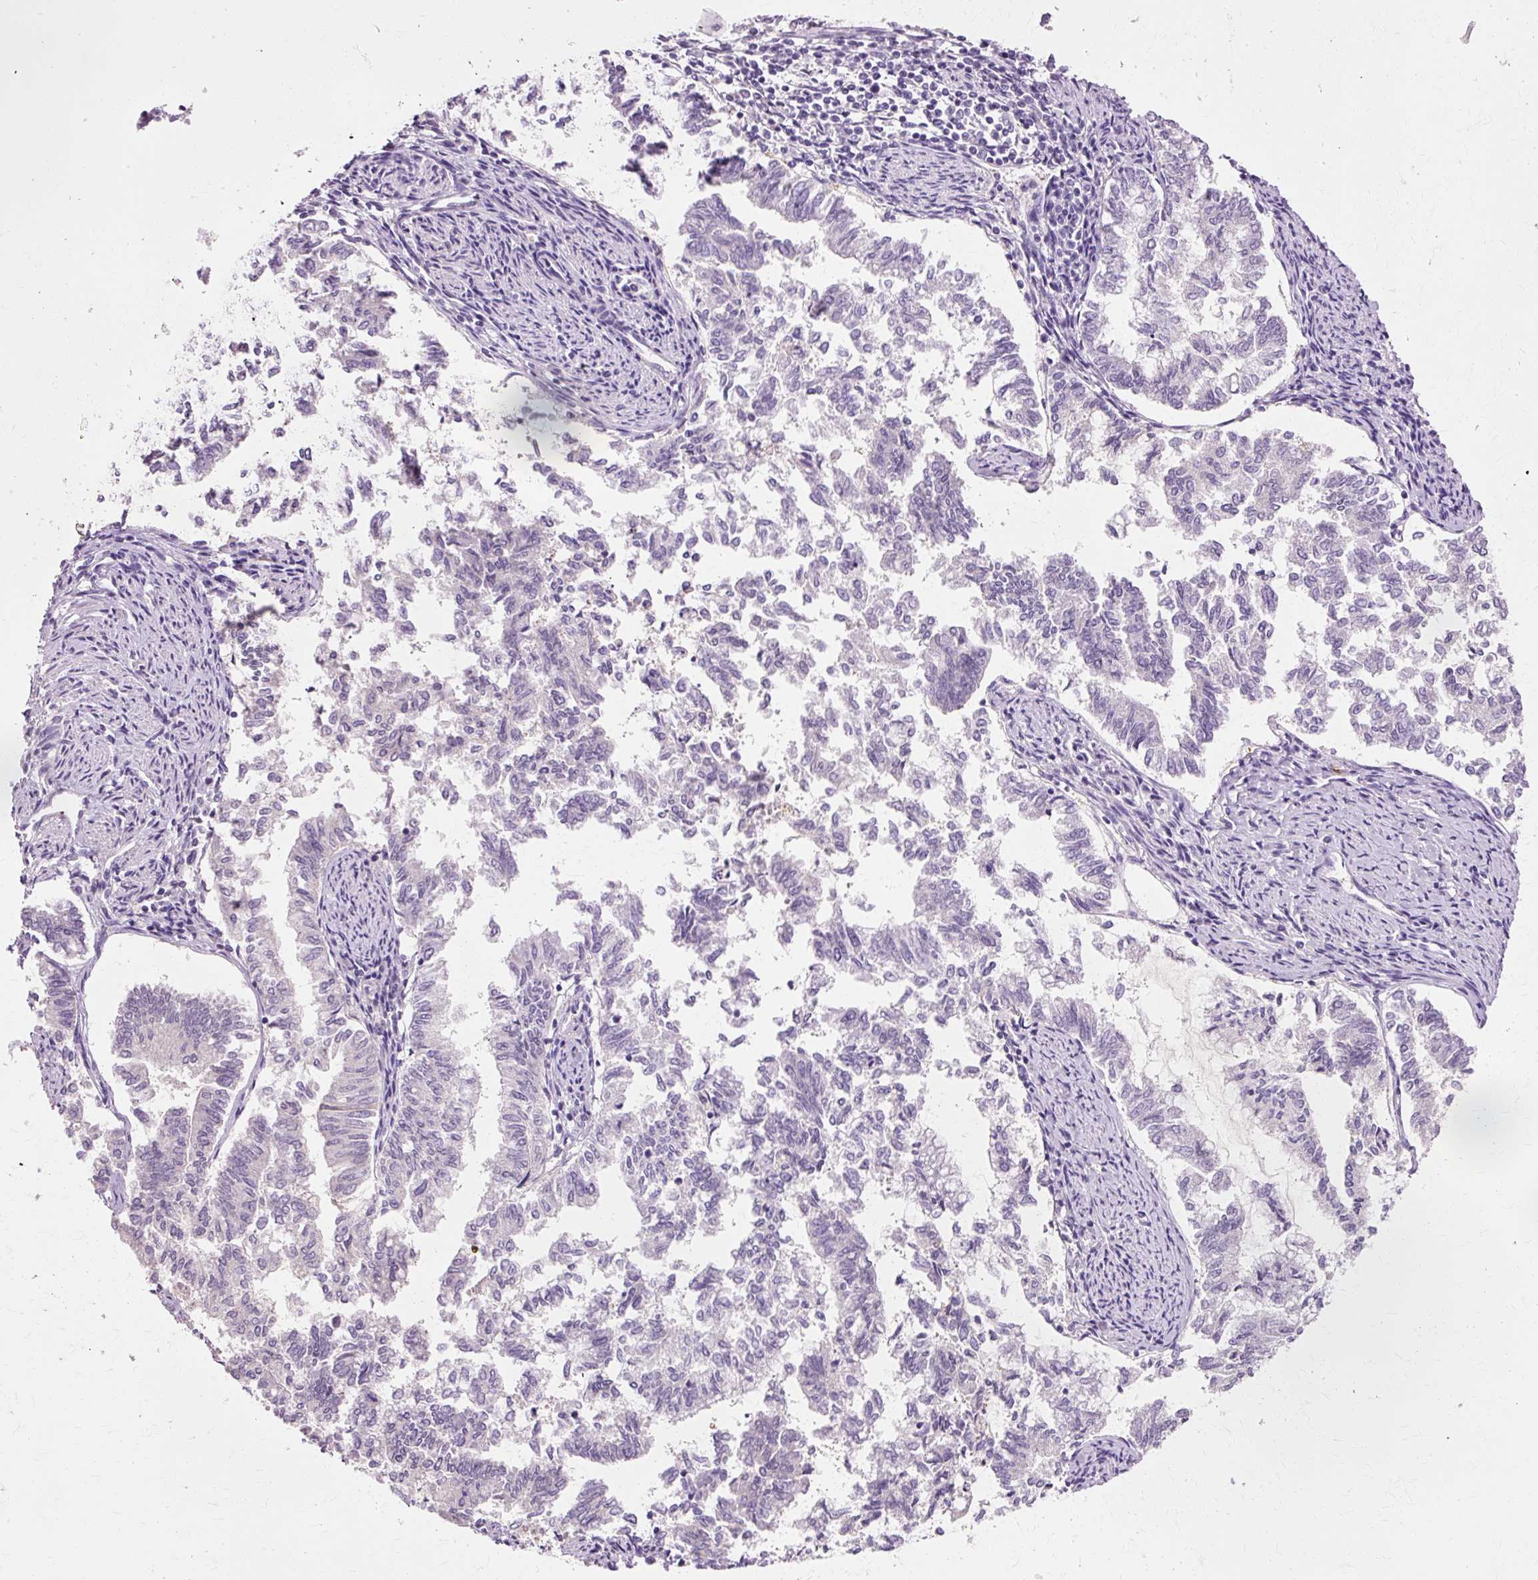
{"staining": {"intensity": "negative", "quantity": "none", "location": "none"}, "tissue": "endometrial cancer", "cell_type": "Tumor cells", "image_type": "cancer", "snomed": [{"axis": "morphology", "description": "Adenocarcinoma, NOS"}, {"axis": "topography", "description": "Endometrium"}], "caption": "The immunohistochemistry (IHC) photomicrograph has no significant staining in tumor cells of endometrial cancer tissue.", "gene": "VN1R2", "patient": {"sex": "female", "age": 79}}